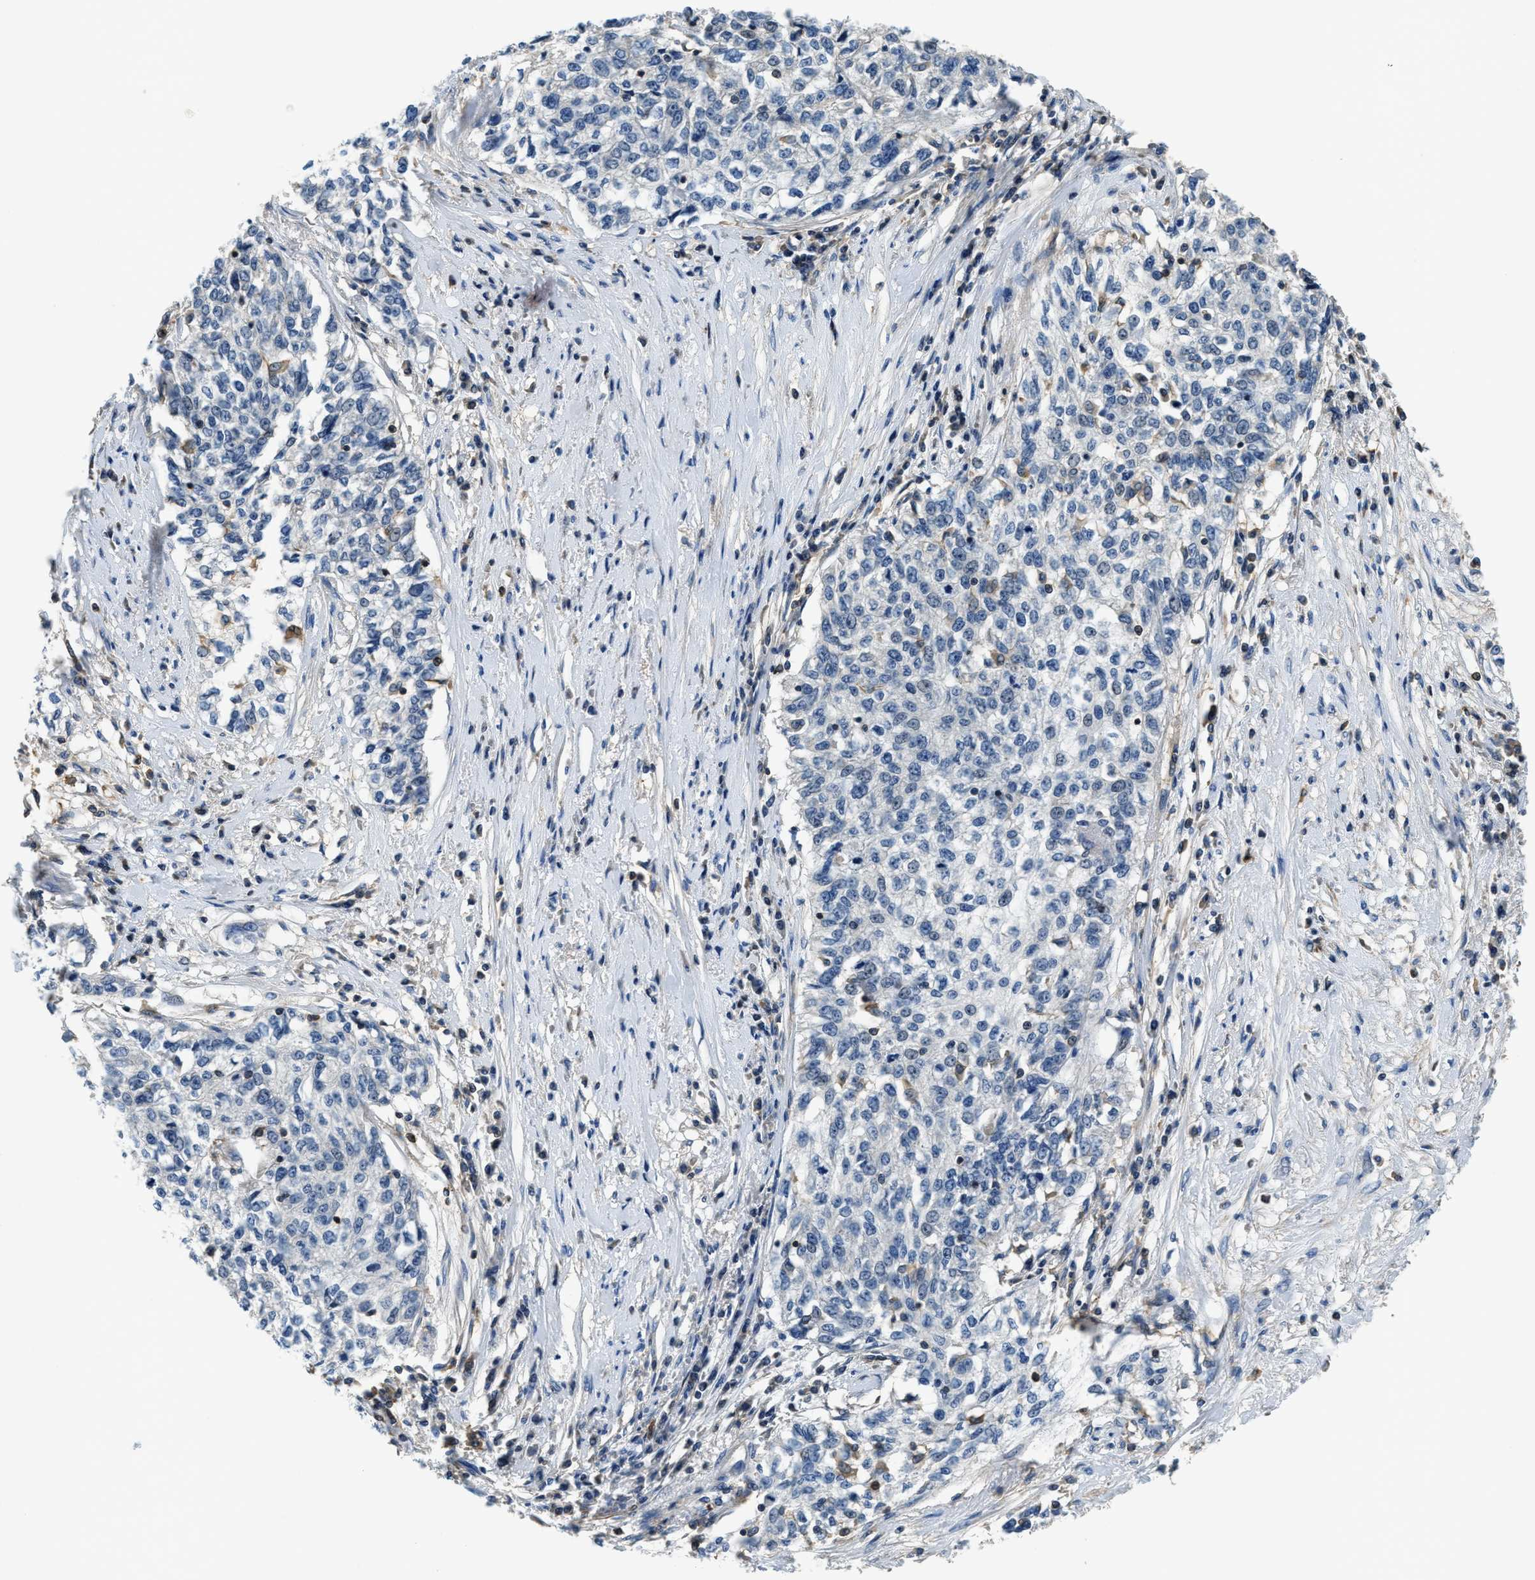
{"staining": {"intensity": "negative", "quantity": "none", "location": "none"}, "tissue": "cervical cancer", "cell_type": "Tumor cells", "image_type": "cancer", "snomed": [{"axis": "morphology", "description": "Squamous cell carcinoma, NOS"}, {"axis": "topography", "description": "Cervix"}], "caption": "Tumor cells are negative for protein expression in human cervical cancer (squamous cell carcinoma).", "gene": "MYO1G", "patient": {"sex": "female", "age": 57}}